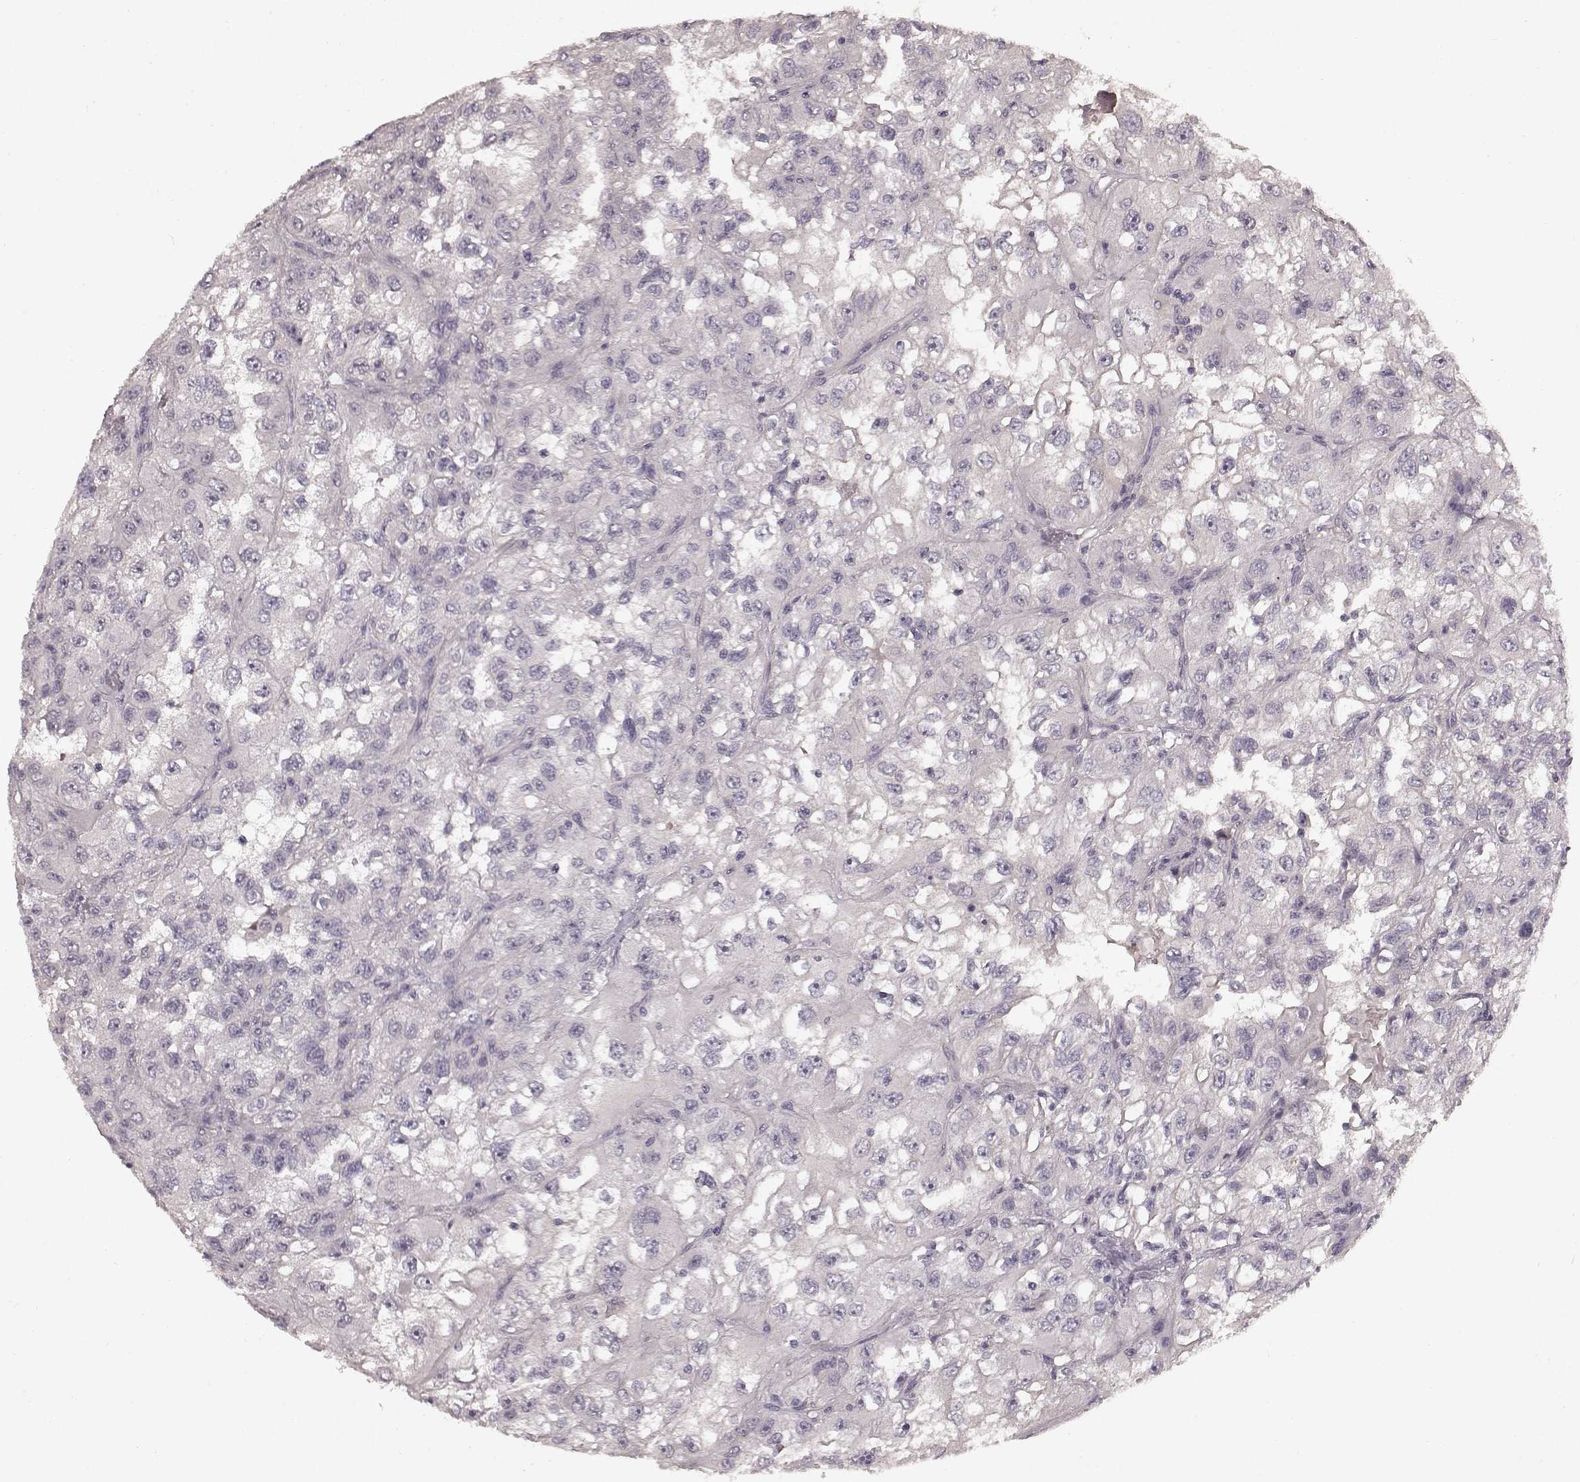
{"staining": {"intensity": "negative", "quantity": "none", "location": "none"}, "tissue": "renal cancer", "cell_type": "Tumor cells", "image_type": "cancer", "snomed": [{"axis": "morphology", "description": "Adenocarcinoma, NOS"}, {"axis": "topography", "description": "Kidney"}], "caption": "Renal cancer (adenocarcinoma) stained for a protein using IHC demonstrates no staining tumor cells.", "gene": "SLC22A18", "patient": {"sex": "male", "age": 64}}